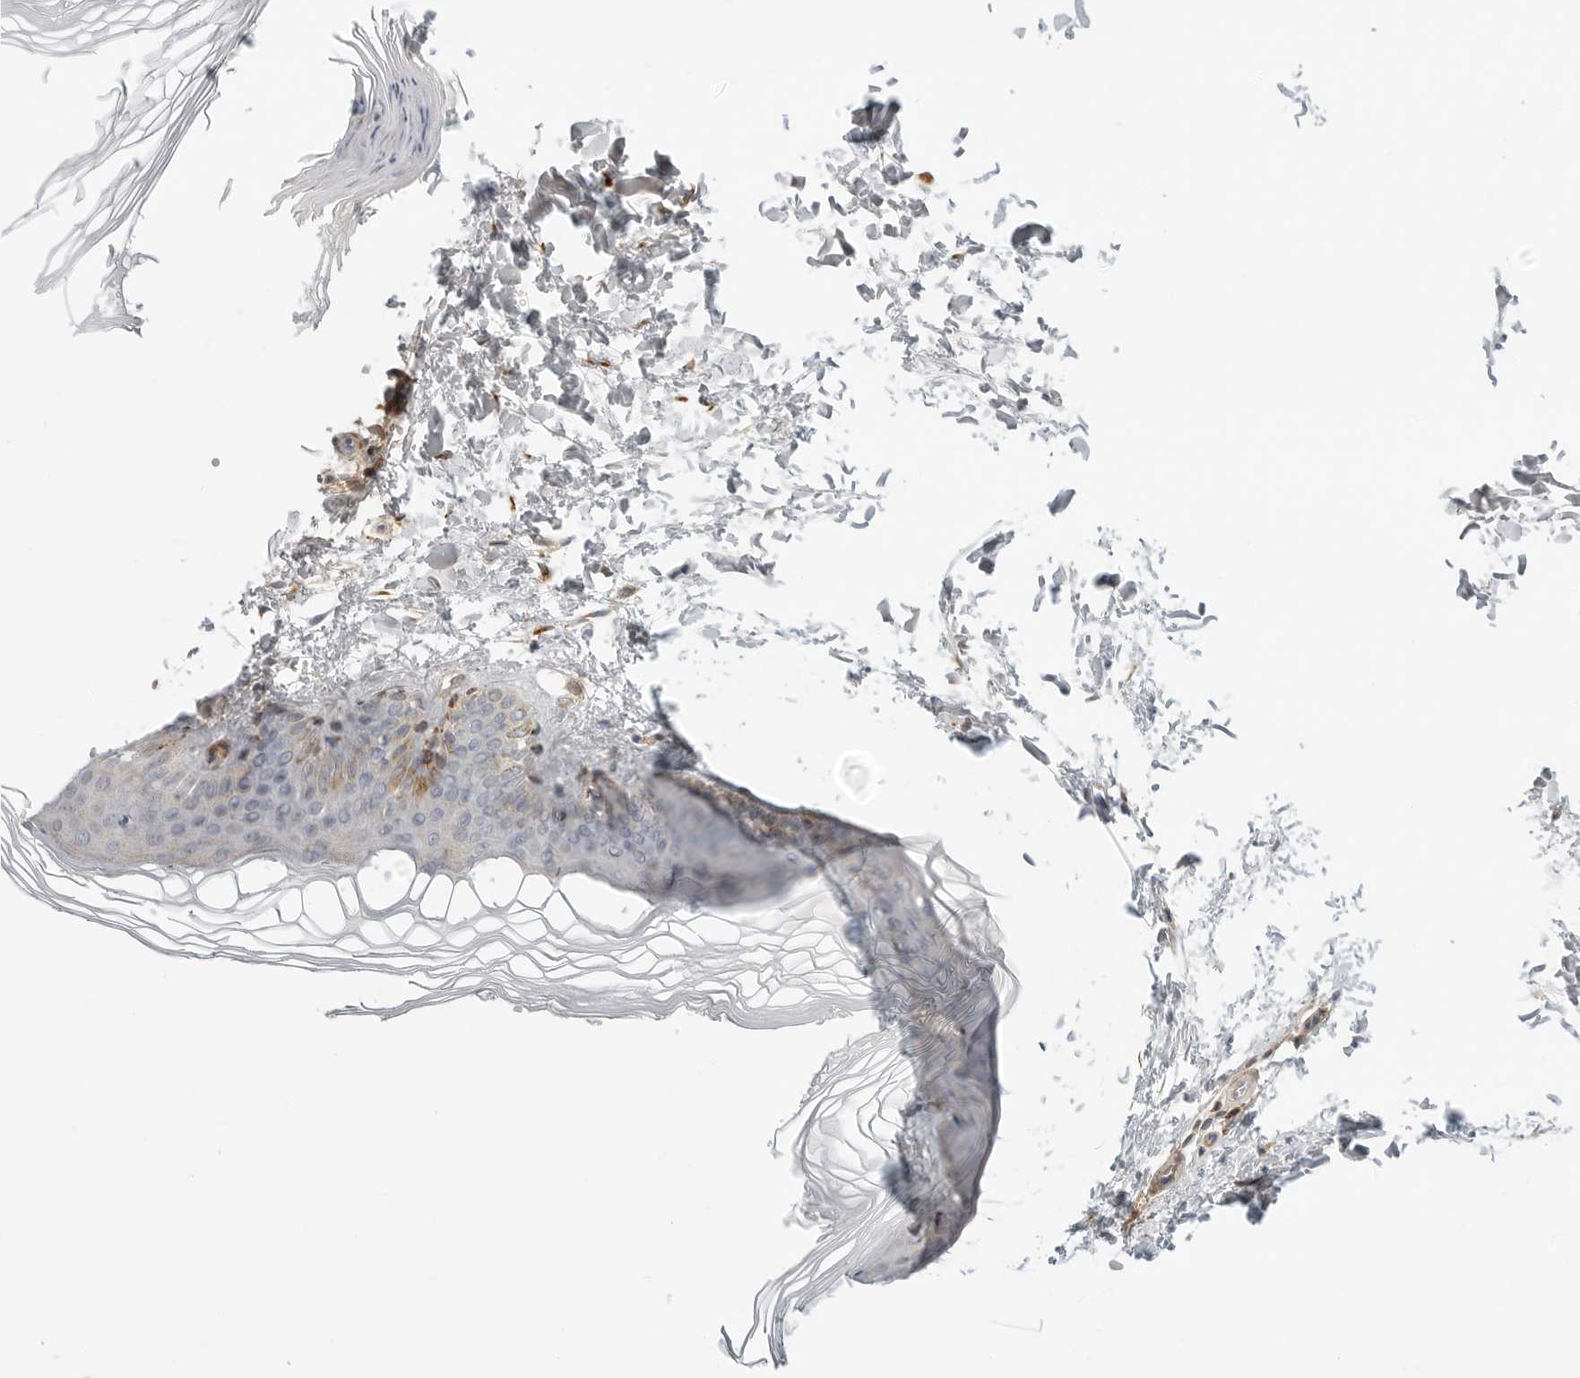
{"staining": {"intensity": "negative", "quantity": "none", "location": "none"}, "tissue": "skin", "cell_type": "Fibroblasts", "image_type": "normal", "snomed": [{"axis": "morphology", "description": "Normal tissue, NOS"}, {"axis": "topography", "description": "Skin"}], "caption": "Protein analysis of normal skin displays no significant expression in fibroblasts. The staining is performed using DAB brown chromogen with nuclei counter-stained in using hematoxylin.", "gene": "C1QTNF1", "patient": {"sex": "female", "age": 27}}